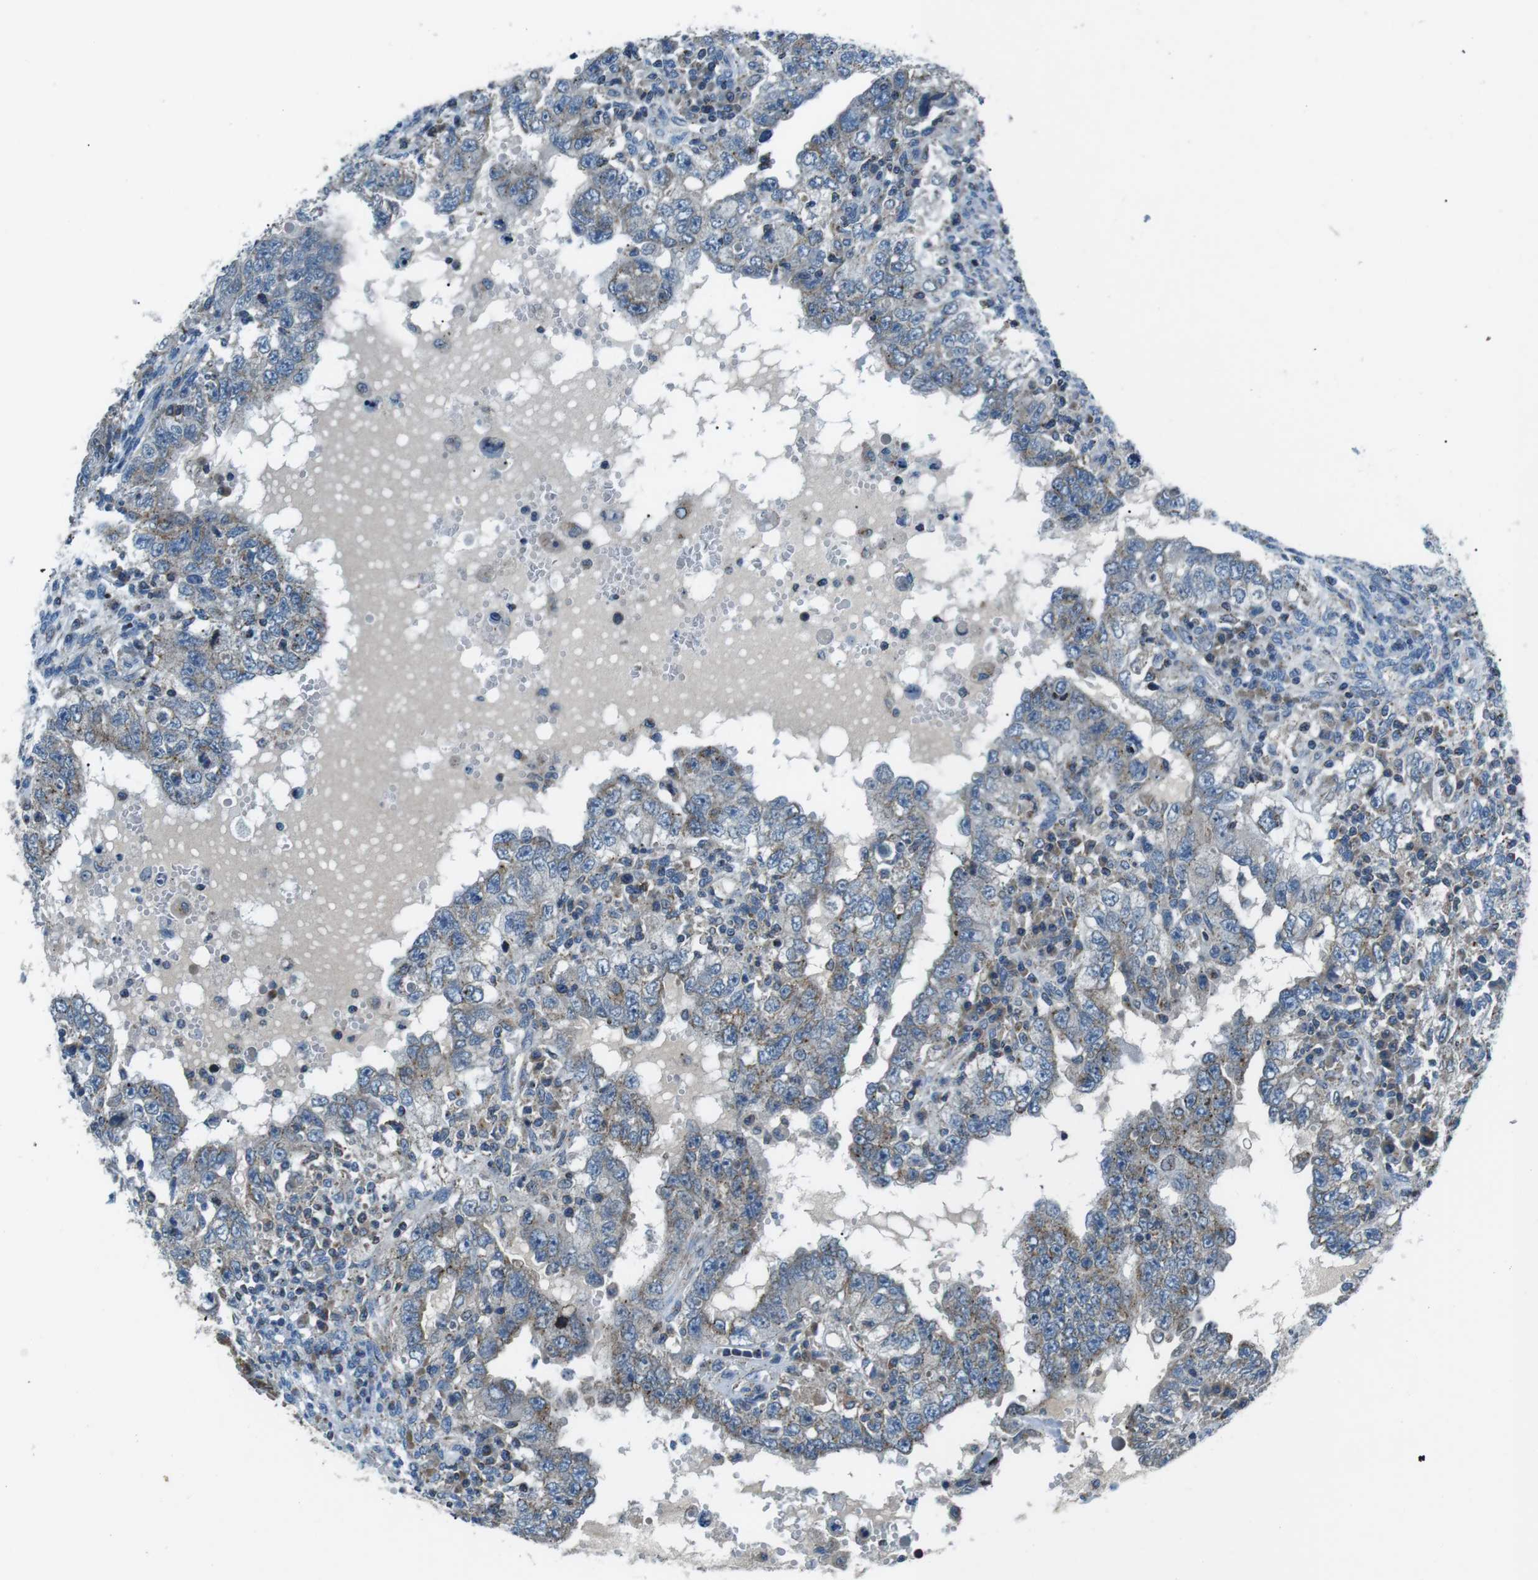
{"staining": {"intensity": "weak", "quantity": "<25%", "location": "cytoplasmic/membranous"}, "tissue": "testis cancer", "cell_type": "Tumor cells", "image_type": "cancer", "snomed": [{"axis": "morphology", "description": "Carcinoma, Embryonal, NOS"}, {"axis": "topography", "description": "Testis"}], "caption": "Tumor cells are negative for brown protein staining in testis embryonal carcinoma.", "gene": "FAM3B", "patient": {"sex": "male", "age": 26}}